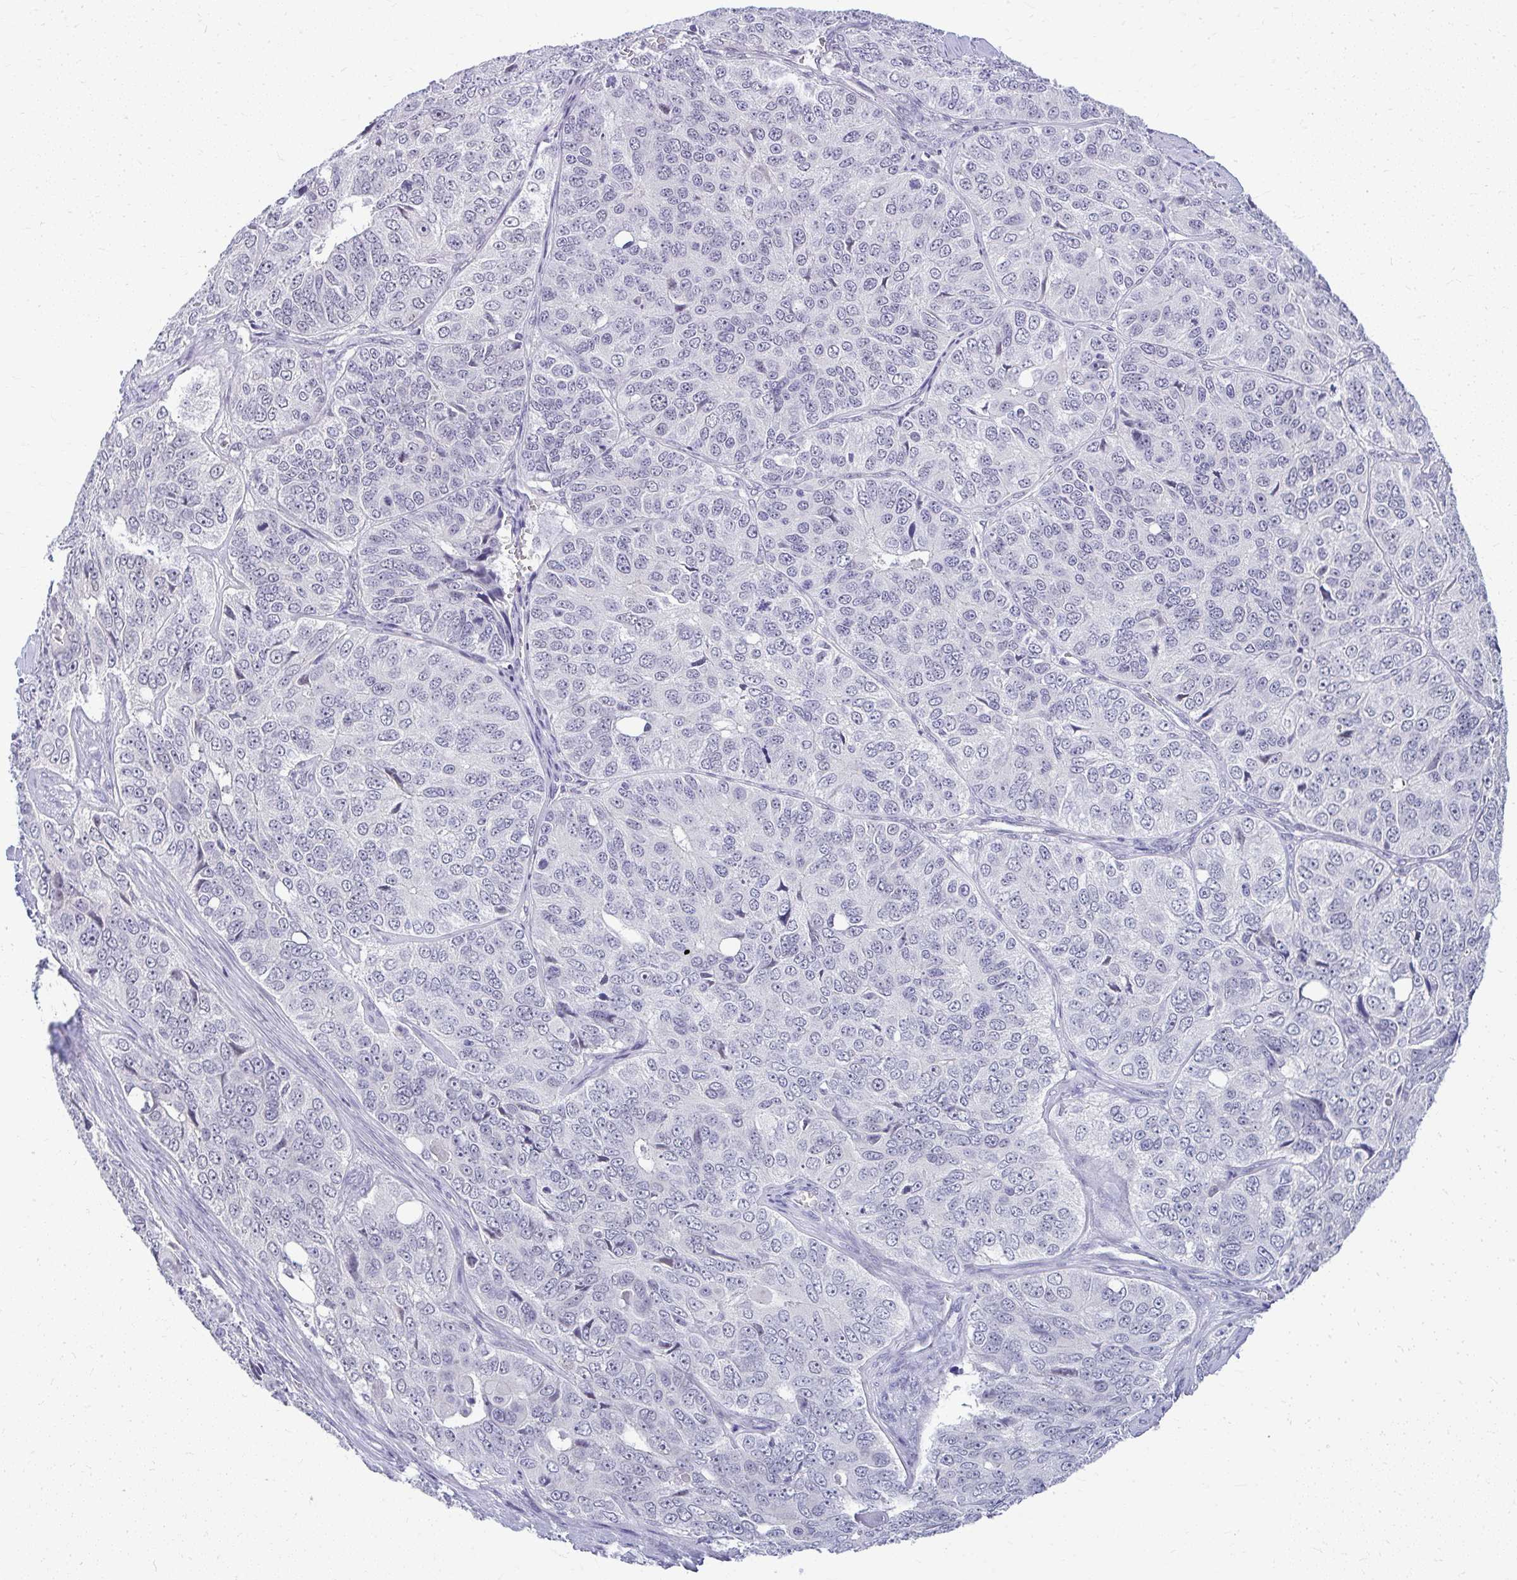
{"staining": {"intensity": "negative", "quantity": "none", "location": "none"}, "tissue": "ovarian cancer", "cell_type": "Tumor cells", "image_type": "cancer", "snomed": [{"axis": "morphology", "description": "Carcinoma, endometroid"}, {"axis": "topography", "description": "Ovary"}], "caption": "Endometroid carcinoma (ovarian) was stained to show a protein in brown. There is no significant positivity in tumor cells.", "gene": "TEX33", "patient": {"sex": "female", "age": 51}}